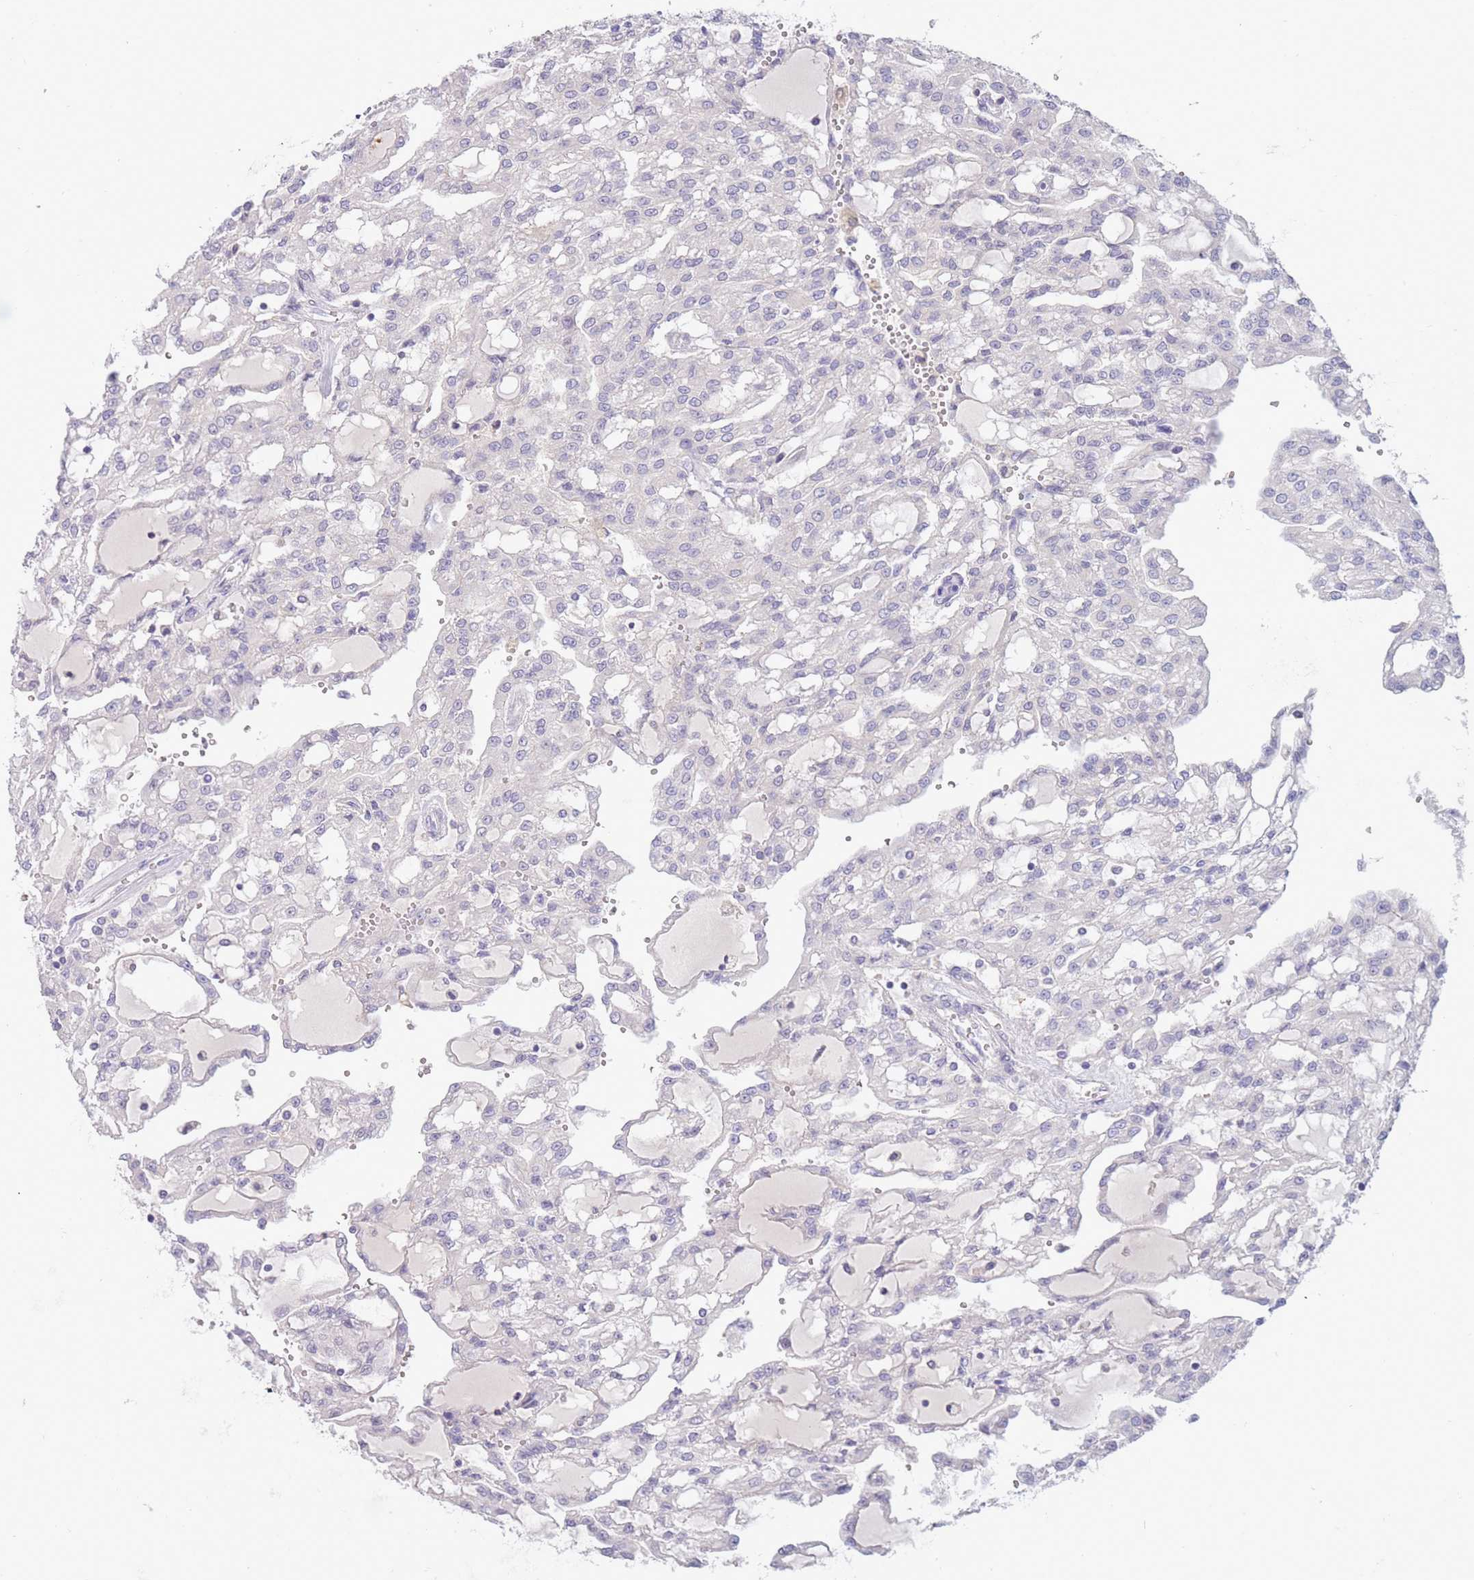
{"staining": {"intensity": "negative", "quantity": "none", "location": "none"}, "tissue": "renal cancer", "cell_type": "Tumor cells", "image_type": "cancer", "snomed": [{"axis": "morphology", "description": "Adenocarcinoma, NOS"}, {"axis": "topography", "description": "Kidney"}], "caption": "A high-resolution micrograph shows immunohistochemistry (IHC) staining of renal cancer (adenocarcinoma), which reveals no significant positivity in tumor cells. Nuclei are stained in blue.", "gene": "PRR23B", "patient": {"sex": "male", "age": 63}}